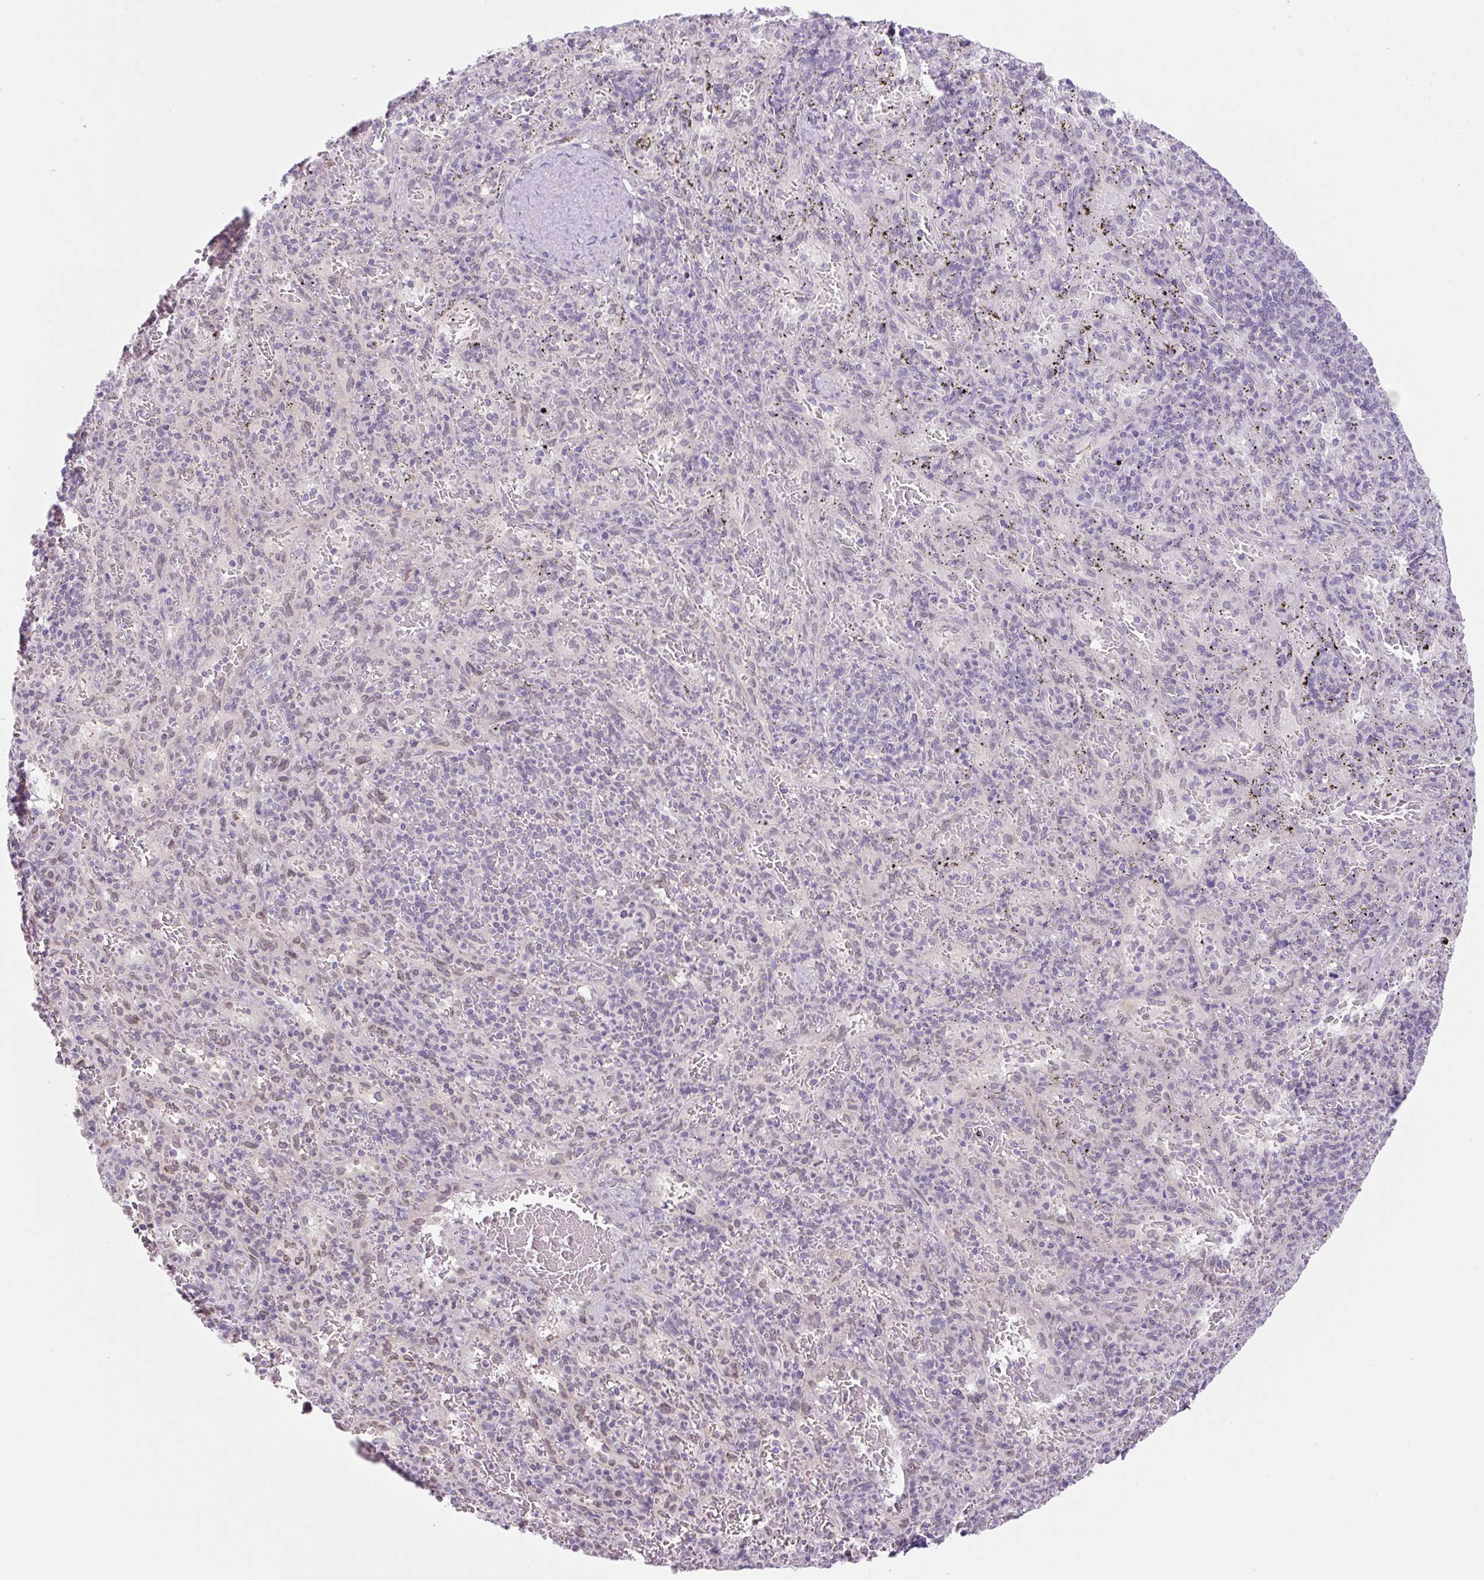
{"staining": {"intensity": "negative", "quantity": "none", "location": "none"}, "tissue": "spleen", "cell_type": "Cells in red pulp", "image_type": "normal", "snomed": [{"axis": "morphology", "description": "Normal tissue, NOS"}, {"axis": "topography", "description": "Spleen"}], "caption": "There is no significant positivity in cells in red pulp of spleen. The staining was performed using DAB (3,3'-diaminobenzidine) to visualize the protein expression in brown, while the nuclei were stained in blue with hematoxylin (Magnification: 20x).", "gene": "SYNE3", "patient": {"sex": "male", "age": 57}}